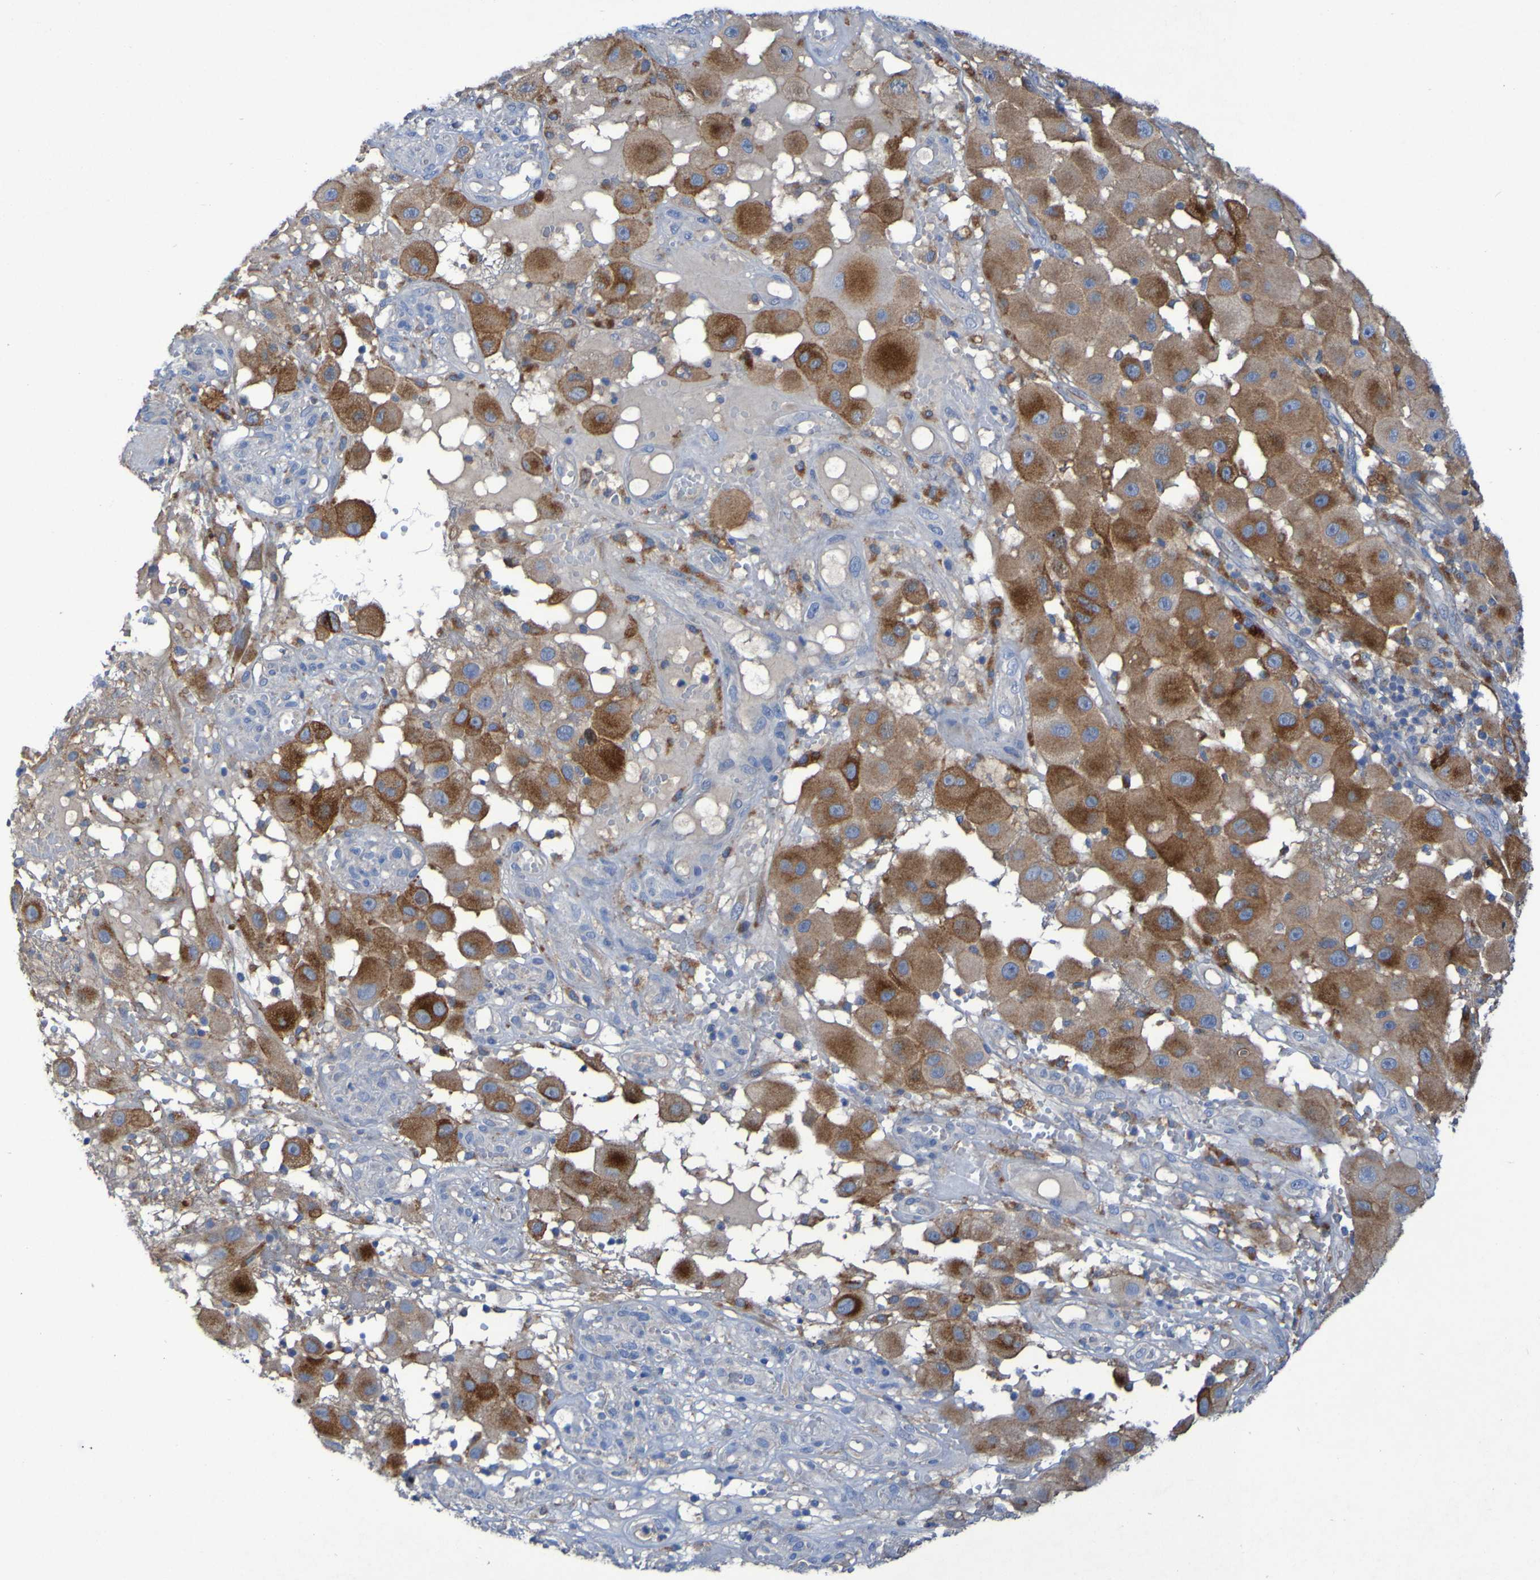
{"staining": {"intensity": "moderate", "quantity": ">75%", "location": "cytoplasmic/membranous"}, "tissue": "melanoma", "cell_type": "Tumor cells", "image_type": "cancer", "snomed": [{"axis": "morphology", "description": "Malignant melanoma, NOS"}, {"axis": "topography", "description": "Skin"}], "caption": "Protein staining of malignant melanoma tissue exhibits moderate cytoplasmic/membranous positivity in about >75% of tumor cells.", "gene": "ARHGEF16", "patient": {"sex": "female", "age": 81}}